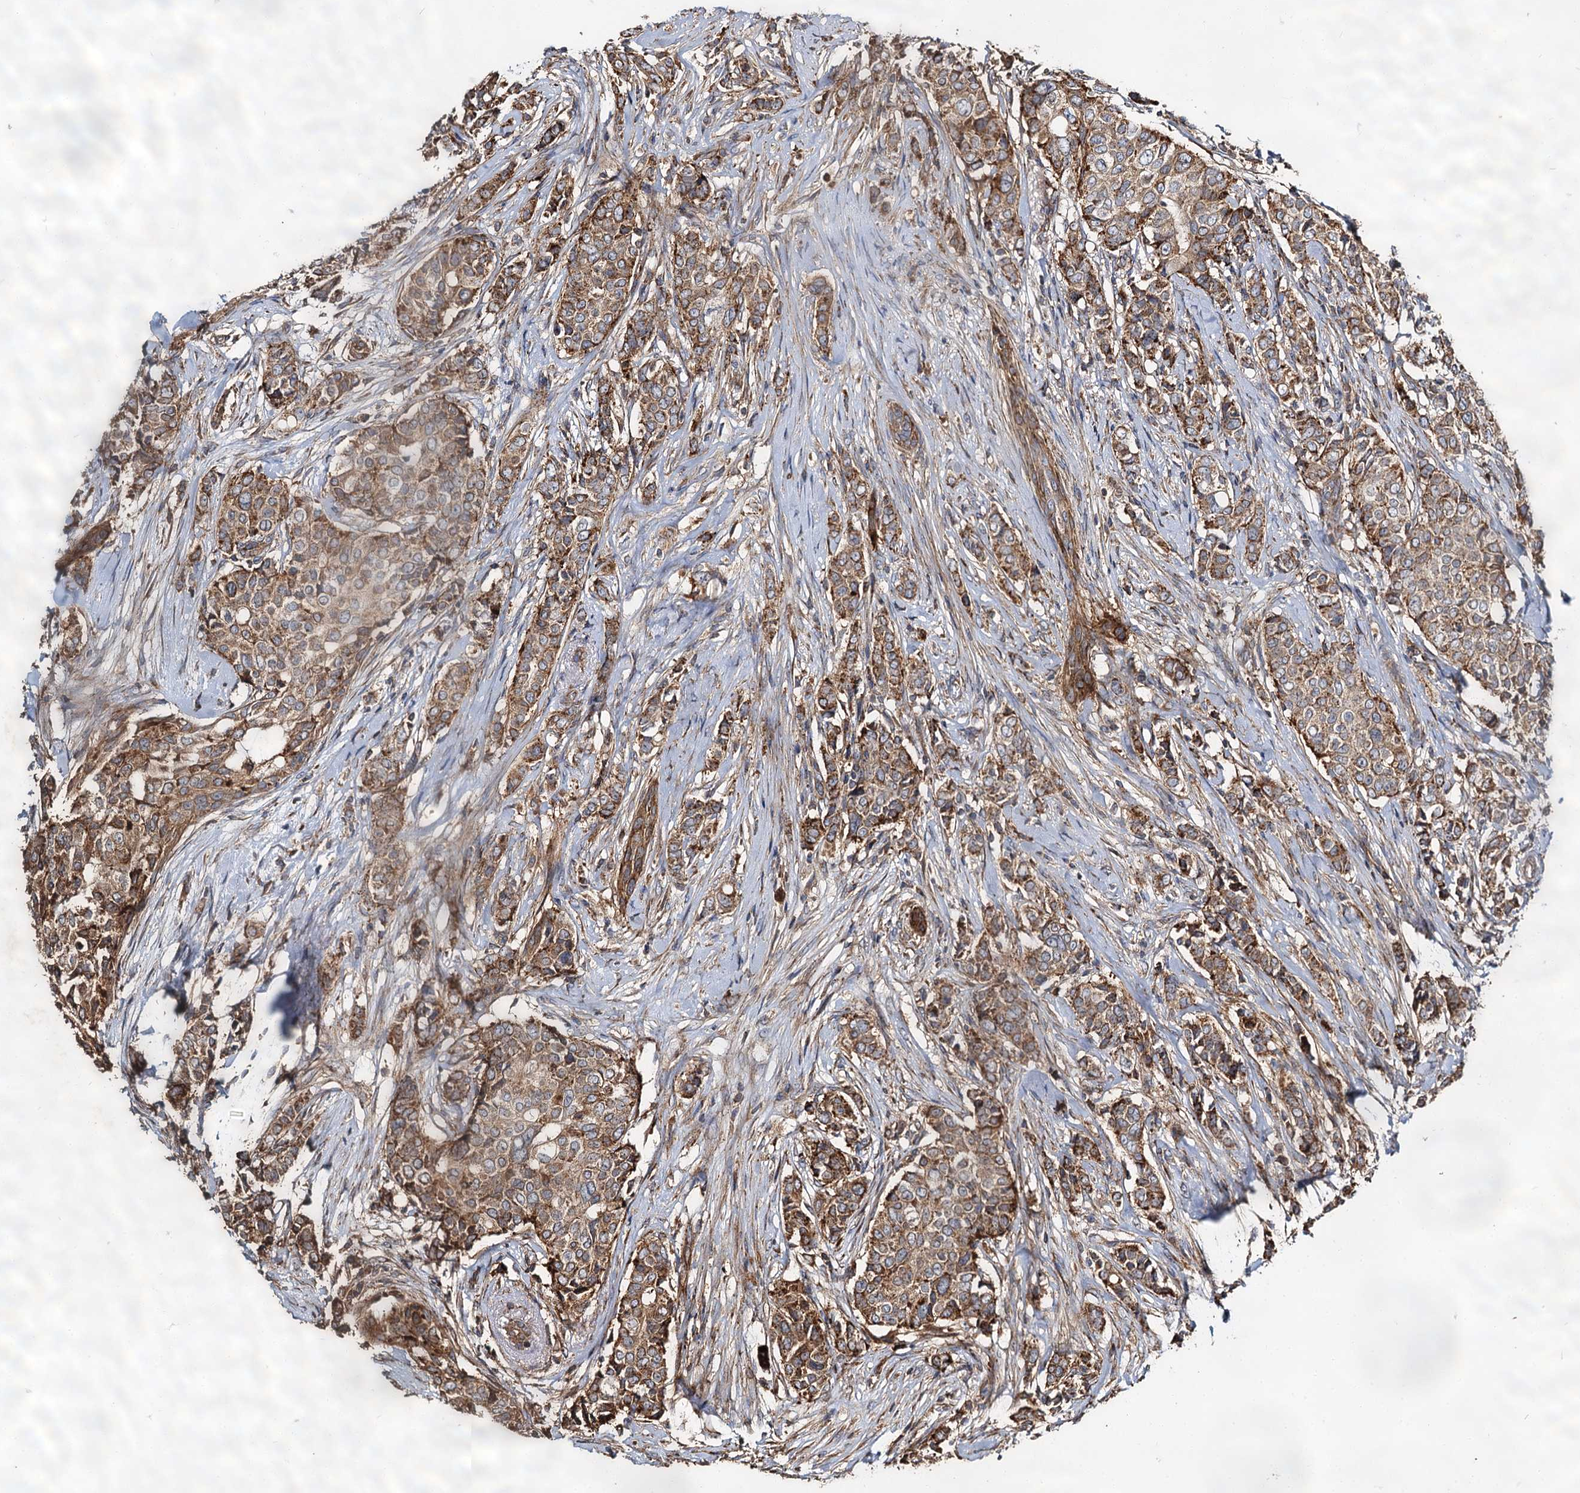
{"staining": {"intensity": "moderate", "quantity": ">75%", "location": "cytoplasmic/membranous"}, "tissue": "breast cancer", "cell_type": "Tumor cells", "image_type": "cancer", "snomed": [{"axis": "morphology", "description": "Lobular carcinoma"}, {"axis": "topography", "description": "Breast"}], "caption": "Breast cancer stained with a brown dye demonstrates moderate cytoplasmic/membranous positive expression in about >75% of tumor cells.", "gene": "WDR73", "patient": {"sex": "female", "age": 51}}